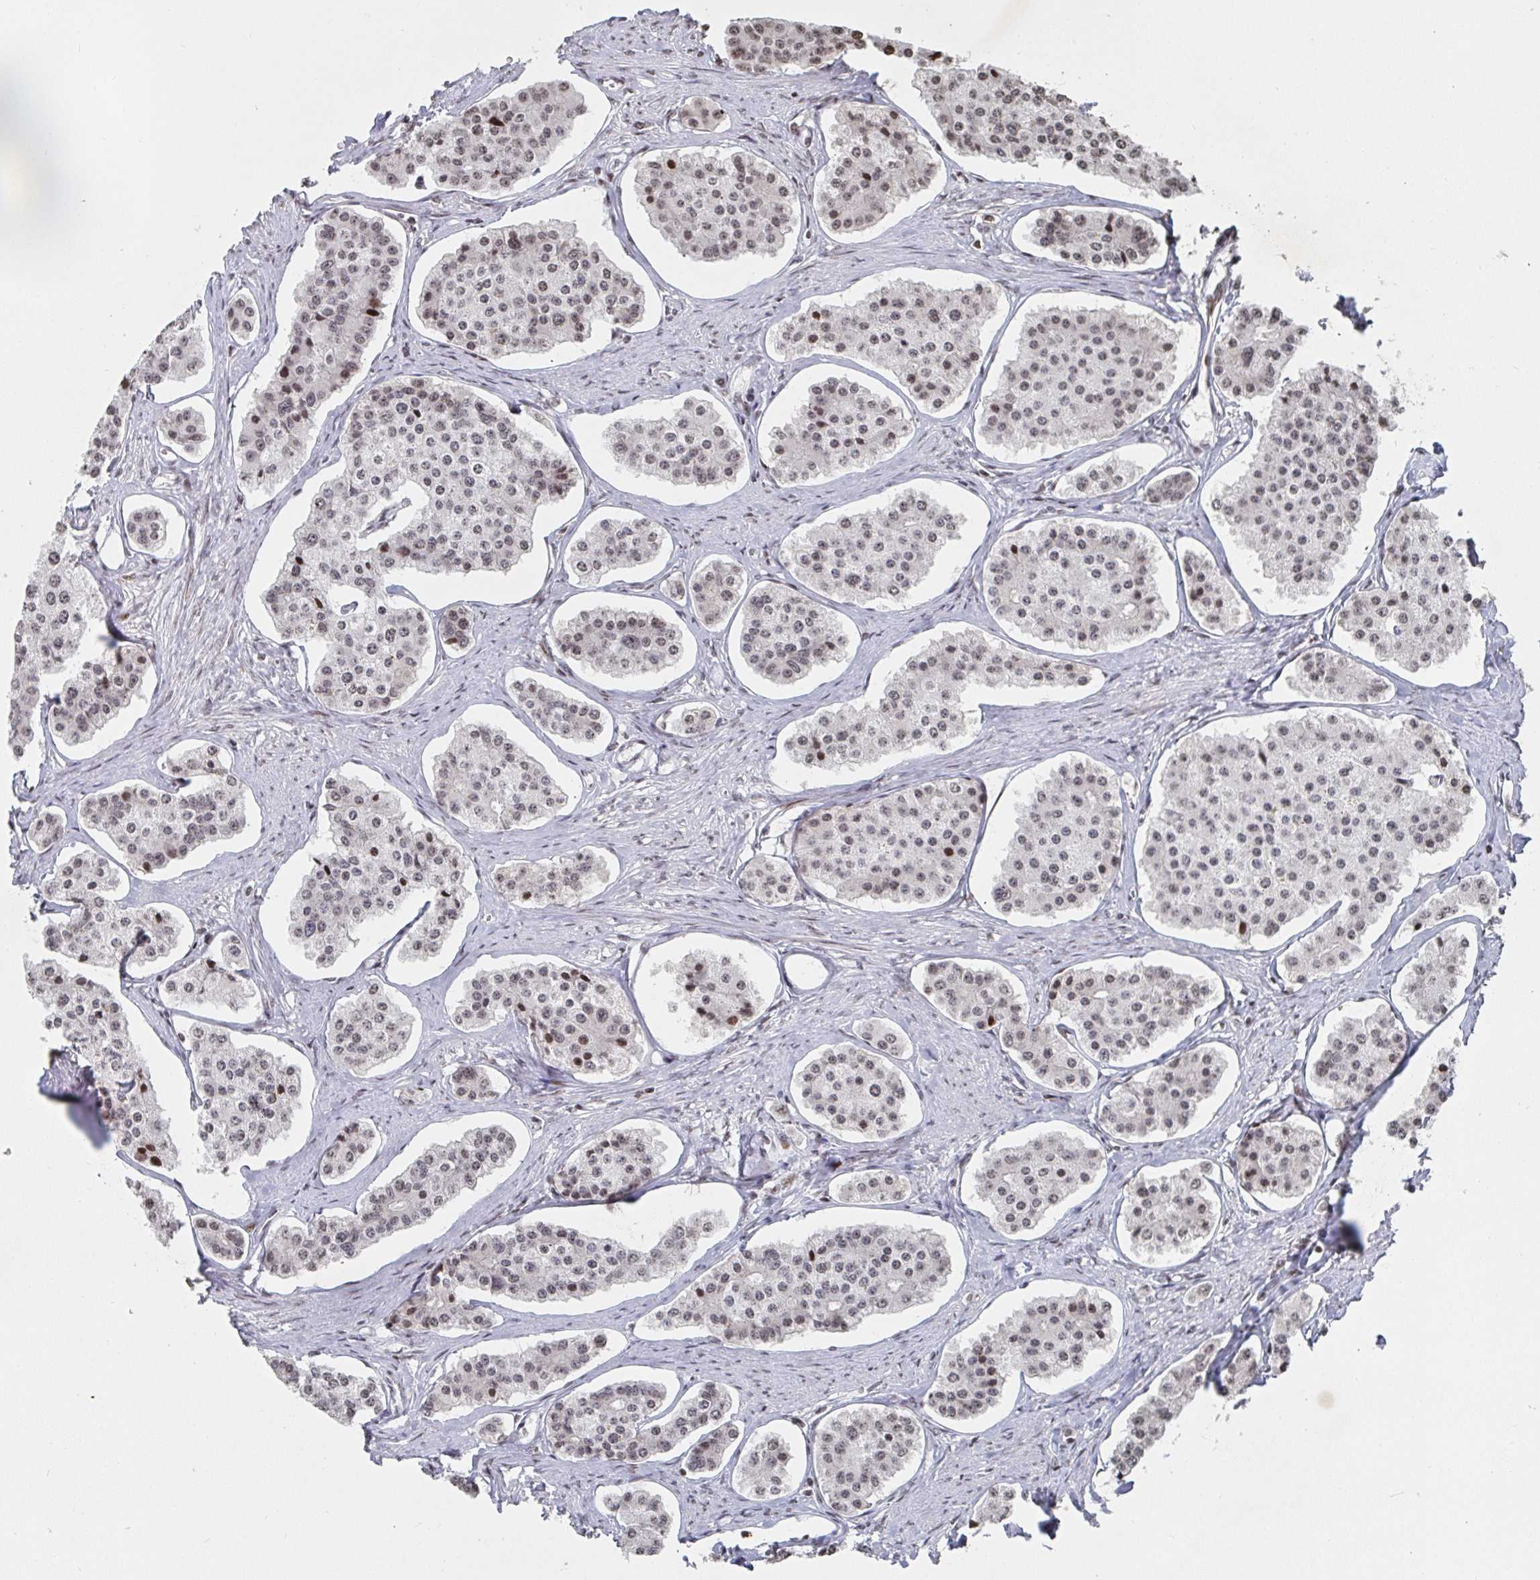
{"staining": {"intensity": "weak", "quantity": "25%-75%", "location": "nuclear"}, "tissue": "carcinoid", "cell_type": "Tumor cells", "image_type": "cancer", "snomed": [{"axis": "morphology", "description": "Carcinoid, malignant, NOS"}, {"axis": "topography", "description": "Small intestine"}], "caption": "This photomicrograph shows immunohistochemistry (IHC) staining of malignant carcinoid, with low weak nuclear expression in approximately 25%-75% of tumor cells.", "gene": "ZDHHC12", "patient": {"sex": "female", "age": 65}}